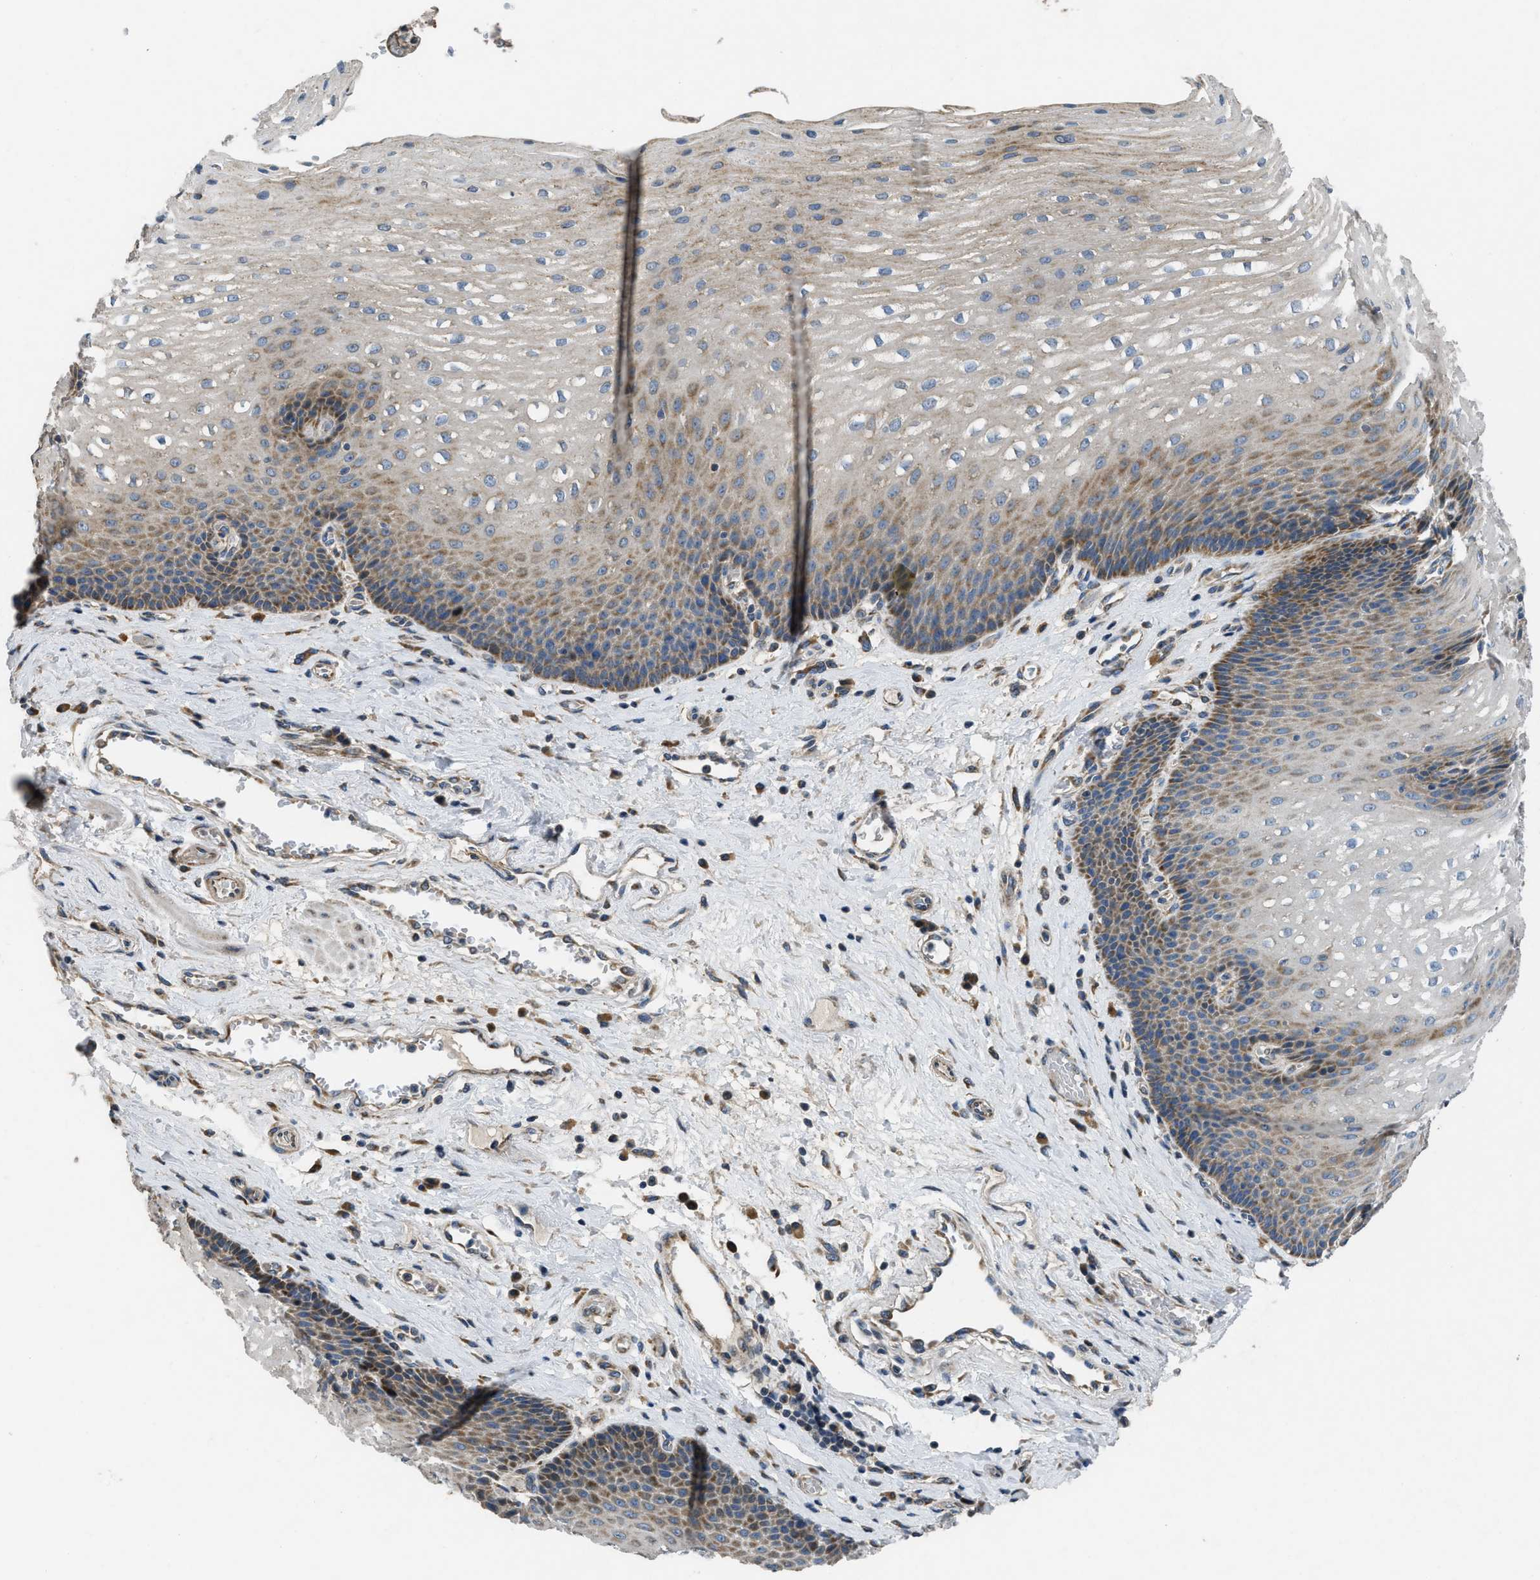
{"staining": {"intensity": "moderate", "quantity": ">75%", "location": "cytoplasmic/membranous"}, "tissue": "esophagus", "cell_type": "Squamous epithelial cells", "image_type": "normal", "snomed": [{"axis": "morphology", "description": "Normal tissue, NOS"}, {"axis": "topography", "description": "Esophagus"}], "caption": "Immunohistochemistry histopathology image of normal esophagus stained for a protein (brown), which demonstrates medium levels of moderate cytoplasmic/membranous positivity in about >75% of squamous epithelial cells.", "gene": "TMEM150A", "patient": {"sex": "male", "age": 48}}